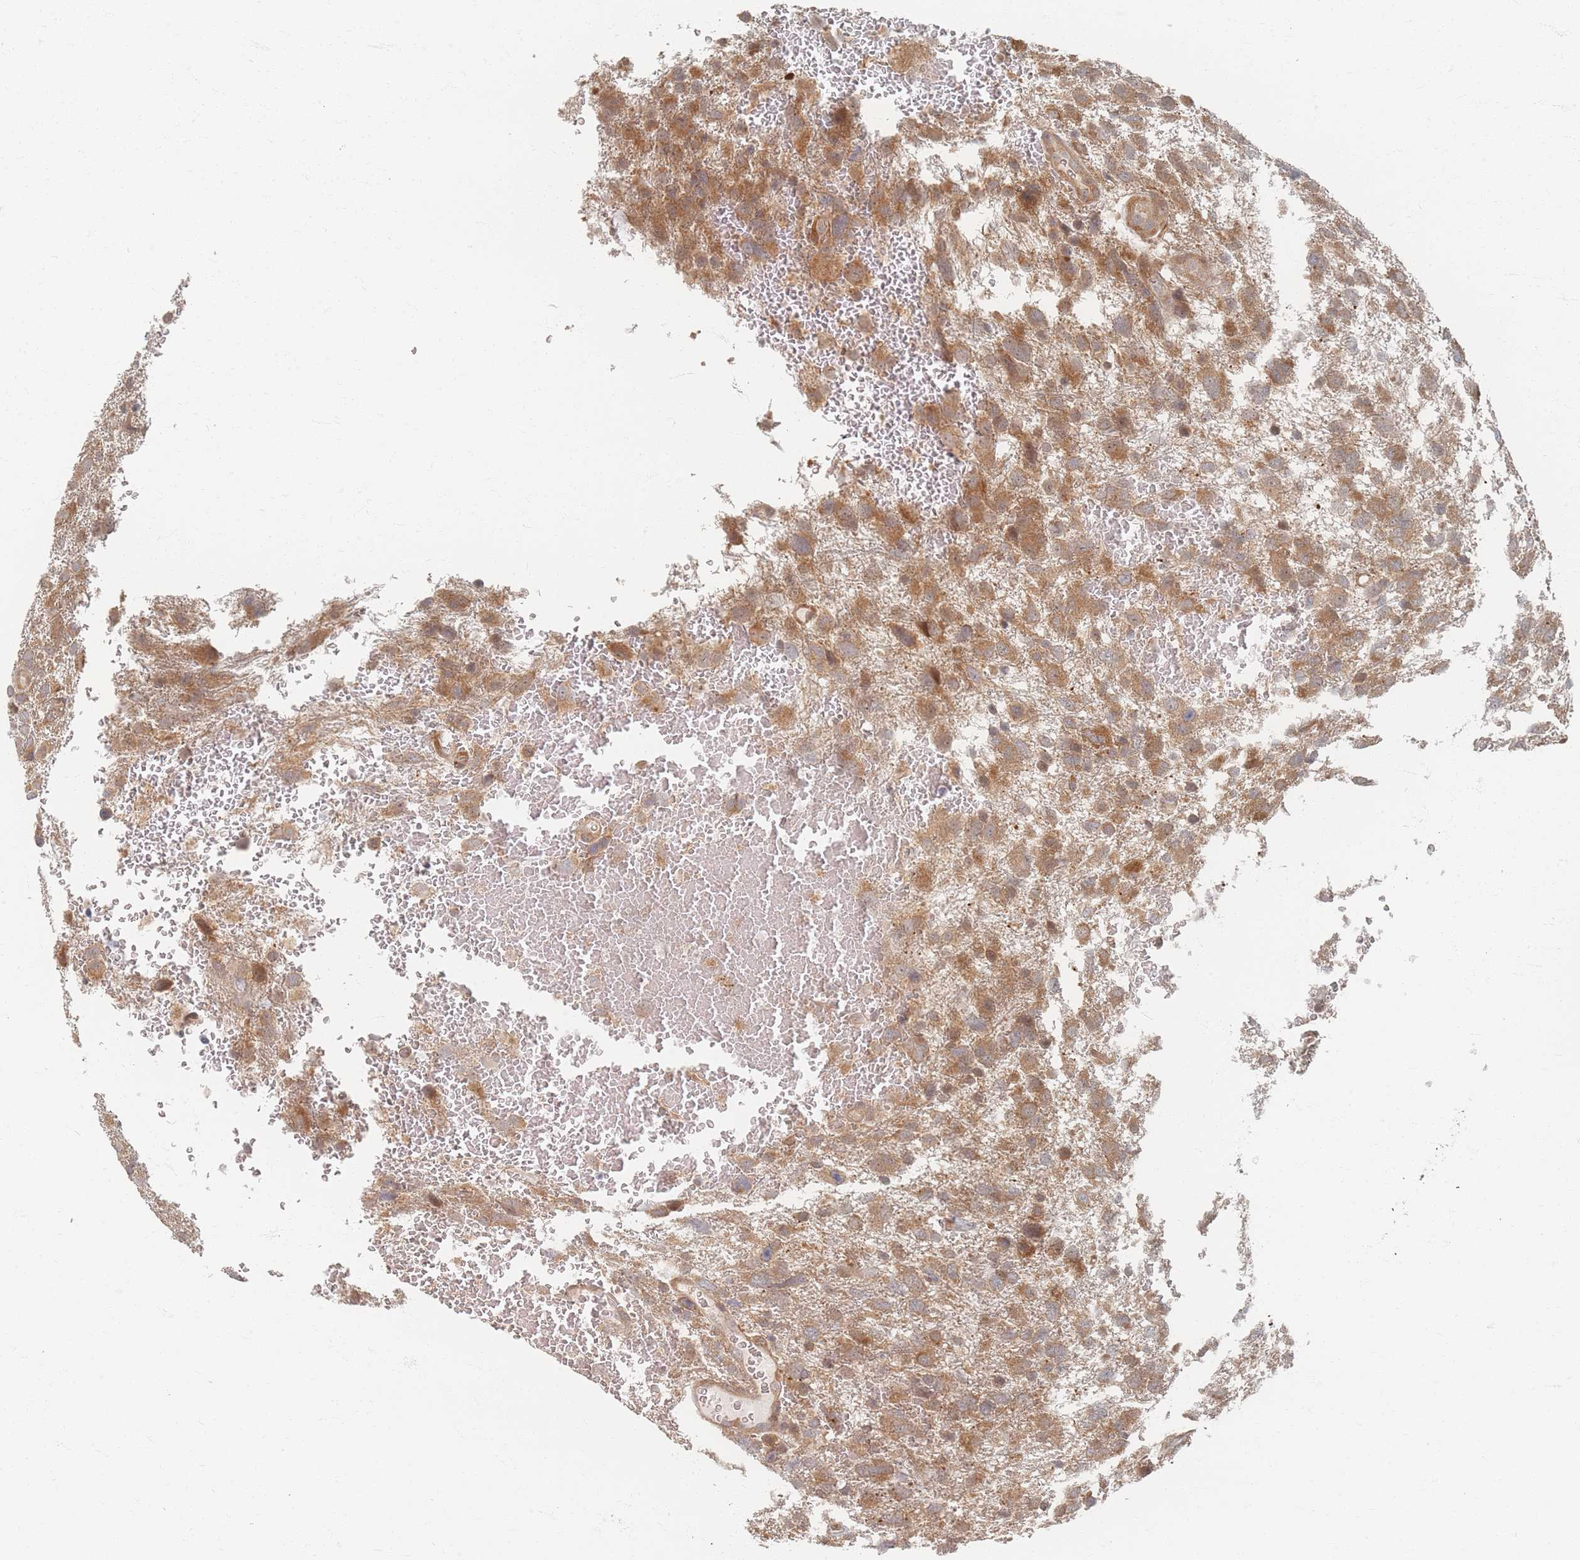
{"staining": {"intensity": "moderate", "quantity": ">75%", "location": "cytoplasmic/membranous"}, "tissue": "glioma", "cell_type": "Tumor cells", "image_type": "cancer", "snomed": [{"axis": "morphology", "description": "Glioma, malignant, High grade"}, {"axis": "topography", "description": "Brain"}], "caption": "Tumor cells reveal medium levels of moderate cytoplasmic/membranous staining in approximately >75% of cells in glioma.", "gene": "PSMD9", "patient": {"sex": "male", "age": 61}}